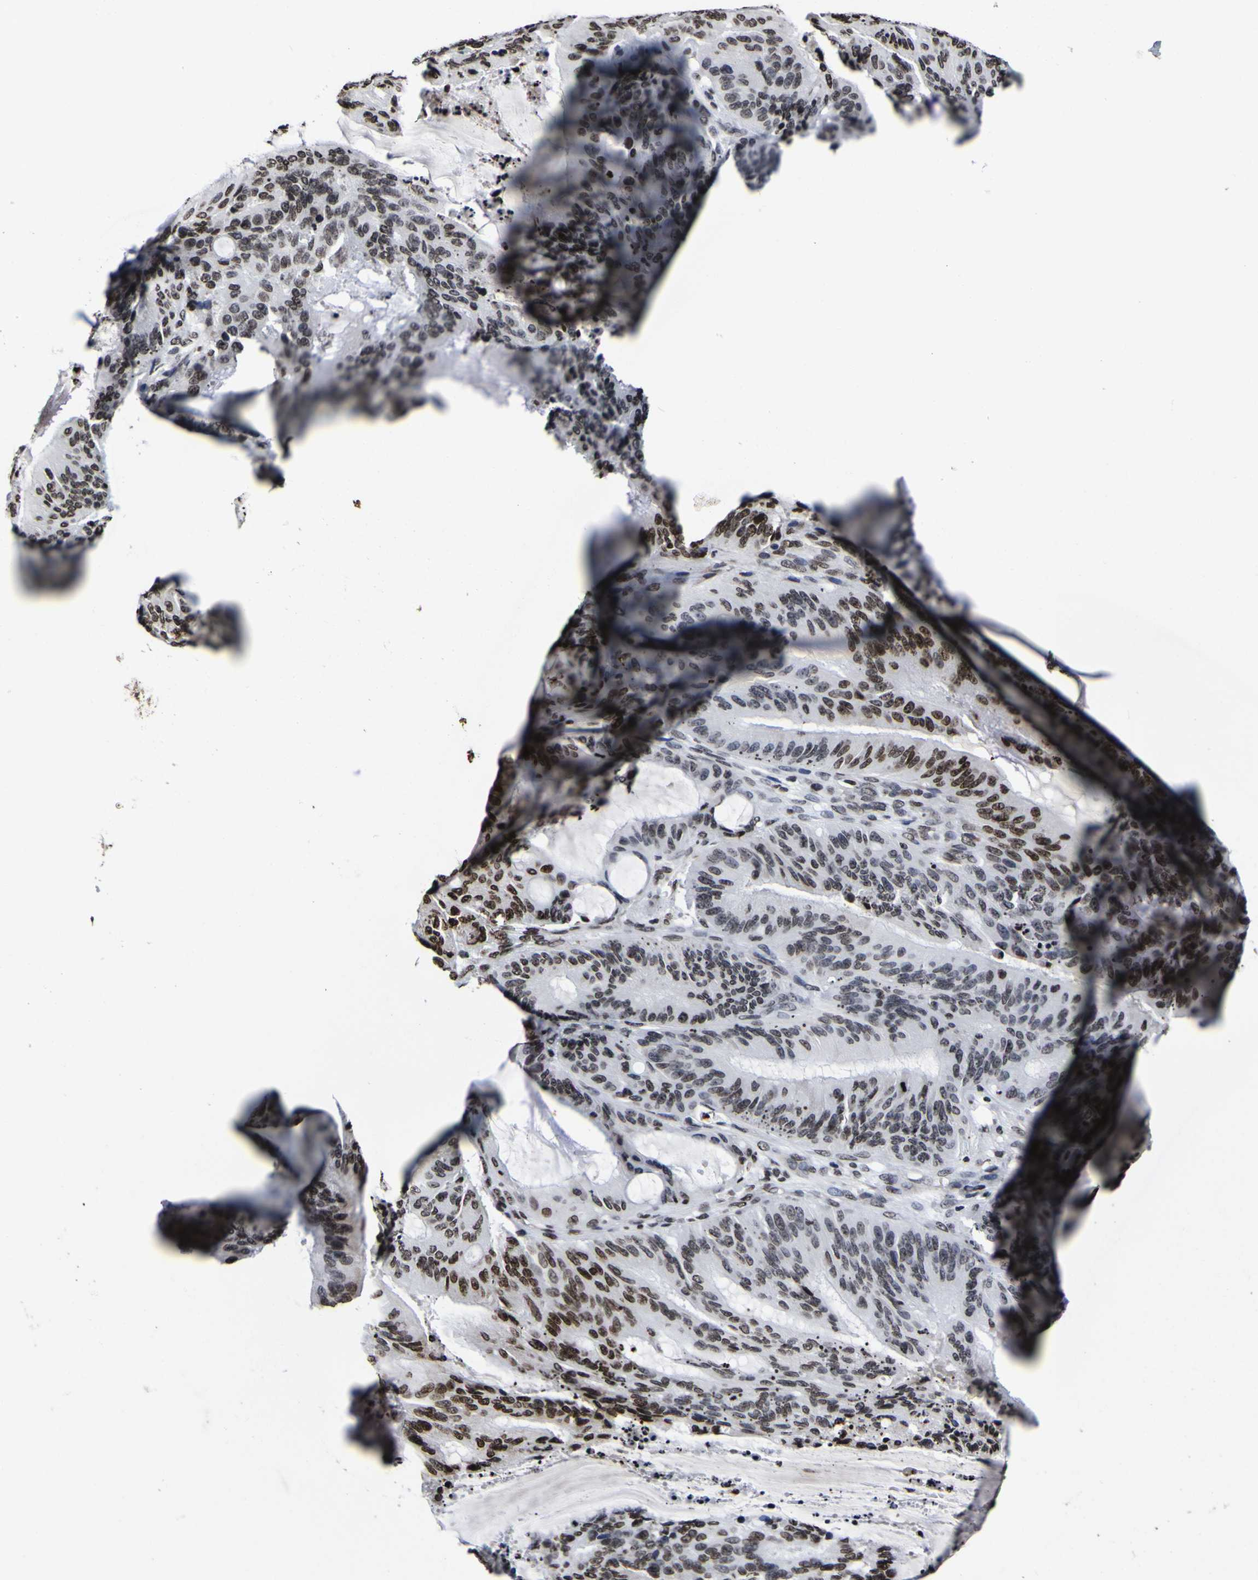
{"staining": {"intensity": "strong", "quantity": "25%-75%", "location": "nuclear"}, "tissue": "liver cancer", "cell_type": "Tumor cells", "image_type": "cancer", "snomed": [{"axis": "morphology", "description": "Cholangiocarcinoma"}, {"axis": "topography", "description": "Liver"}], "caption": "IHC image of neoplastic tissue: human cholangiocarcinoma (liver) stained using IHC displays high levels of strong protein expression localized specifically in the nuclear of tumor cells, appearing as a nuclear brown color.", "gene": "PIAS1", "patient": {"sex": "female", "age": 73}}